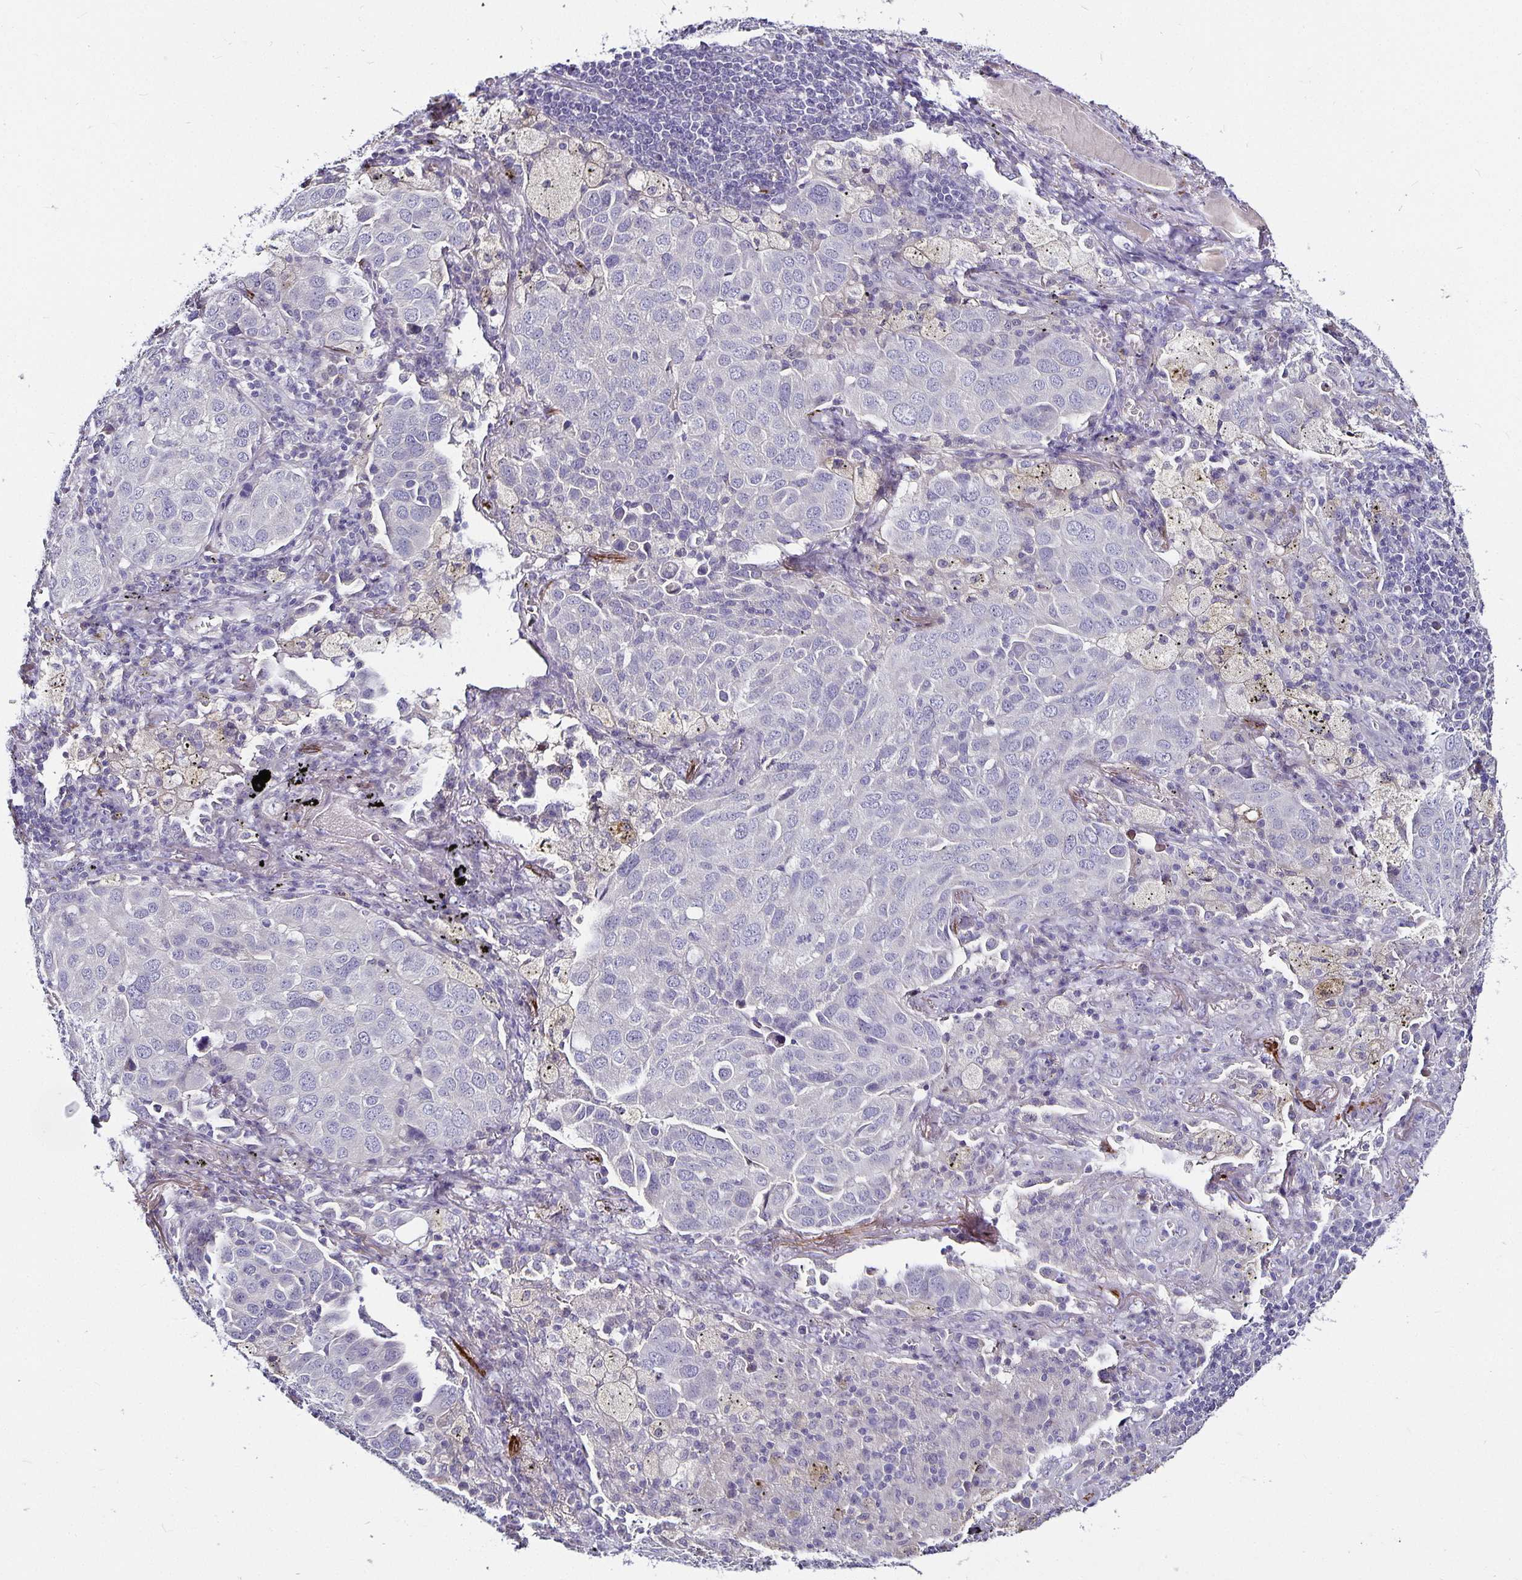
{"staining": {"intensity": "negative", "quantity": "none", "location": "none"}, "tissue": "lung cancer", "cell_type": "Tumor cells", "image_type": "cancer", "snomed": [{"axis": "morphology", "description": "Adenocarcinoma, NOS"}, {"axis": "morphology", "description": "Adenocarcinoma, metastatic, NOS"}, {"axis": "topography", "description": "Lymph node"}, {"axis": "topography", "description": "Lung"}], "caption": "Photomicrograph shows no significant protein staining in tumor cells of metastatic adenocarcinoma (lung). Nuclei are stained in blue.", "gene": "CA12", "patient": {"sex": "female", "age": 65}}